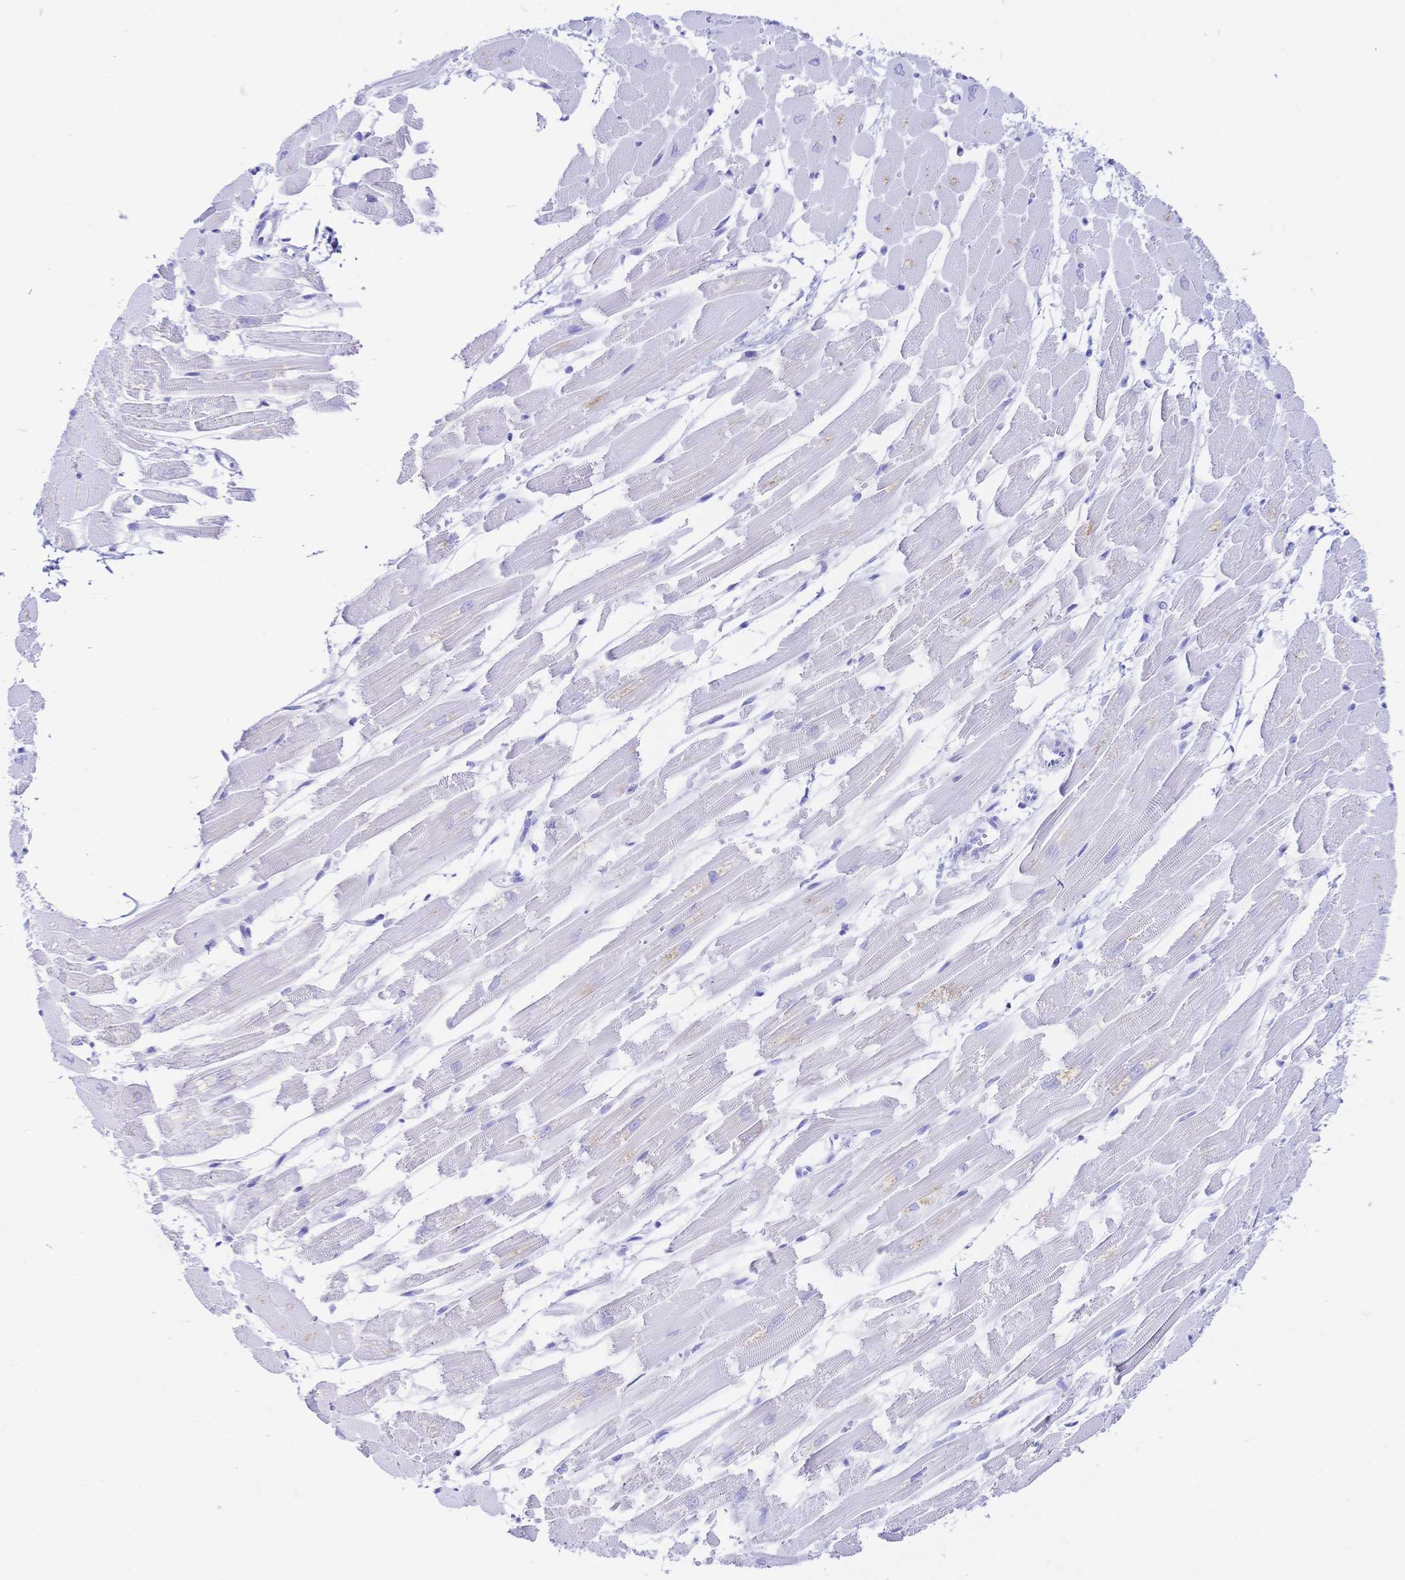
{"staining": {"intensity": "negative", "quantity": "none", "location": "none"}, "tissue": "heart muscle", "cell_type": "Cardiomyocytes", "image_type": "normal", "snomed": [{"axis": "morphology", "description": "Normal tissue, NOS"}, {"axis": "topography", "description": "Heart"}], "caption": "An IHC micrograph of unremarkable heart muscle is shown. There is no staining in cardiomyocytes of heart muscle.", "gene": "UMOD", "patient": {"sex": "female", "age": 52}}